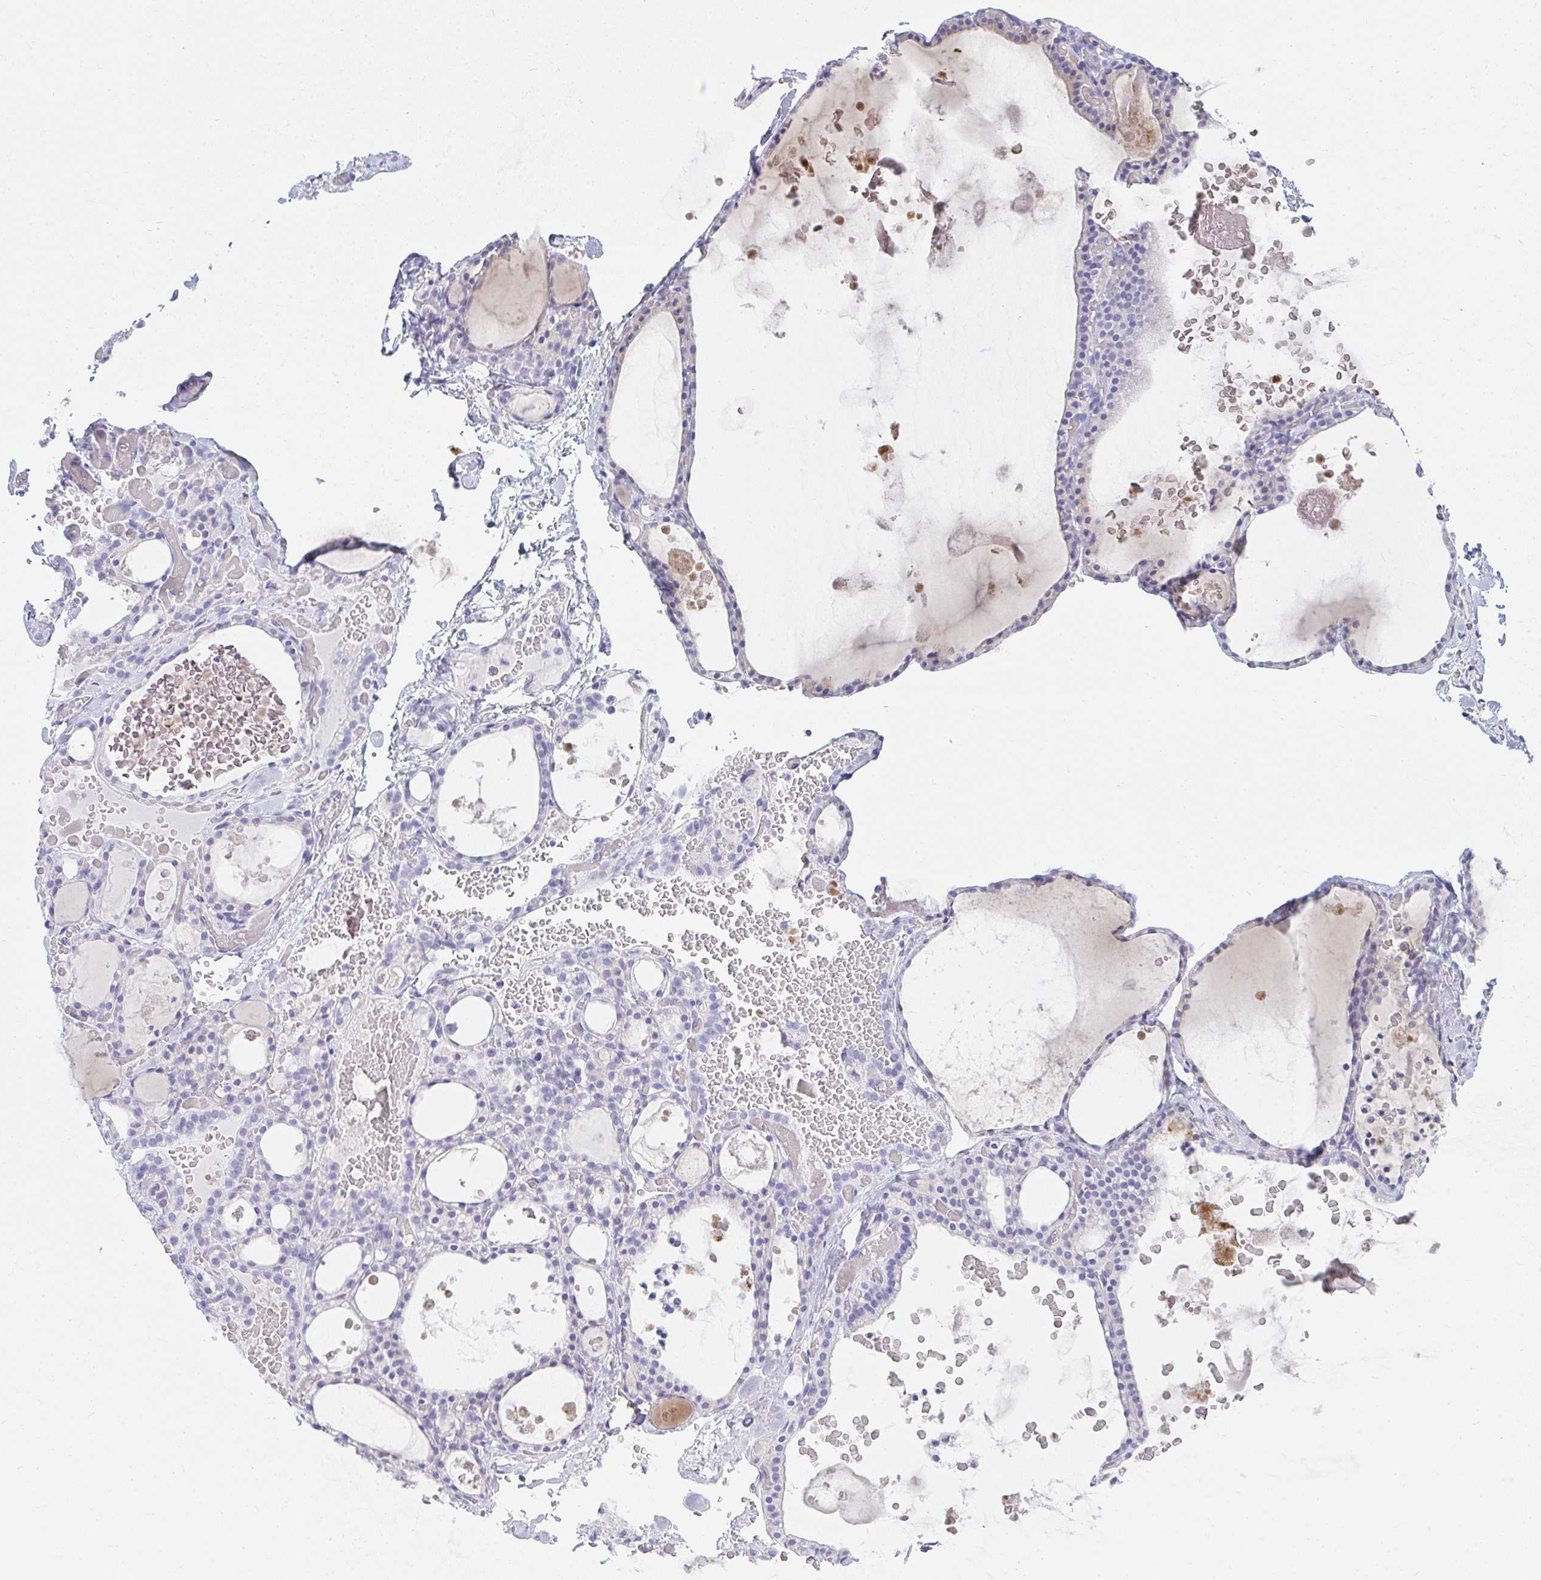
{"staining": {"intensity": "negative", "quantity": "none", "location": "none"}, "tissue": "thyroid gland", "cell_type": "Glandular cells", "image_type": "normal", "snomed": [{"axis": "morphology", "description": "Normal tissue, NOS"}, {"axis": "topography", "description": "Thyroid gland"}], "caption": "High magnification brightfield microscopy of unremarkable thyroid gland stained with DAB (3,3'-diaminobenzidine) (brown) and counterstained with hematoxylin (blue): glandular cells show no significant positivity.", "gene": "OR5J2", "patient": {"sex": "male", "age": 56}}